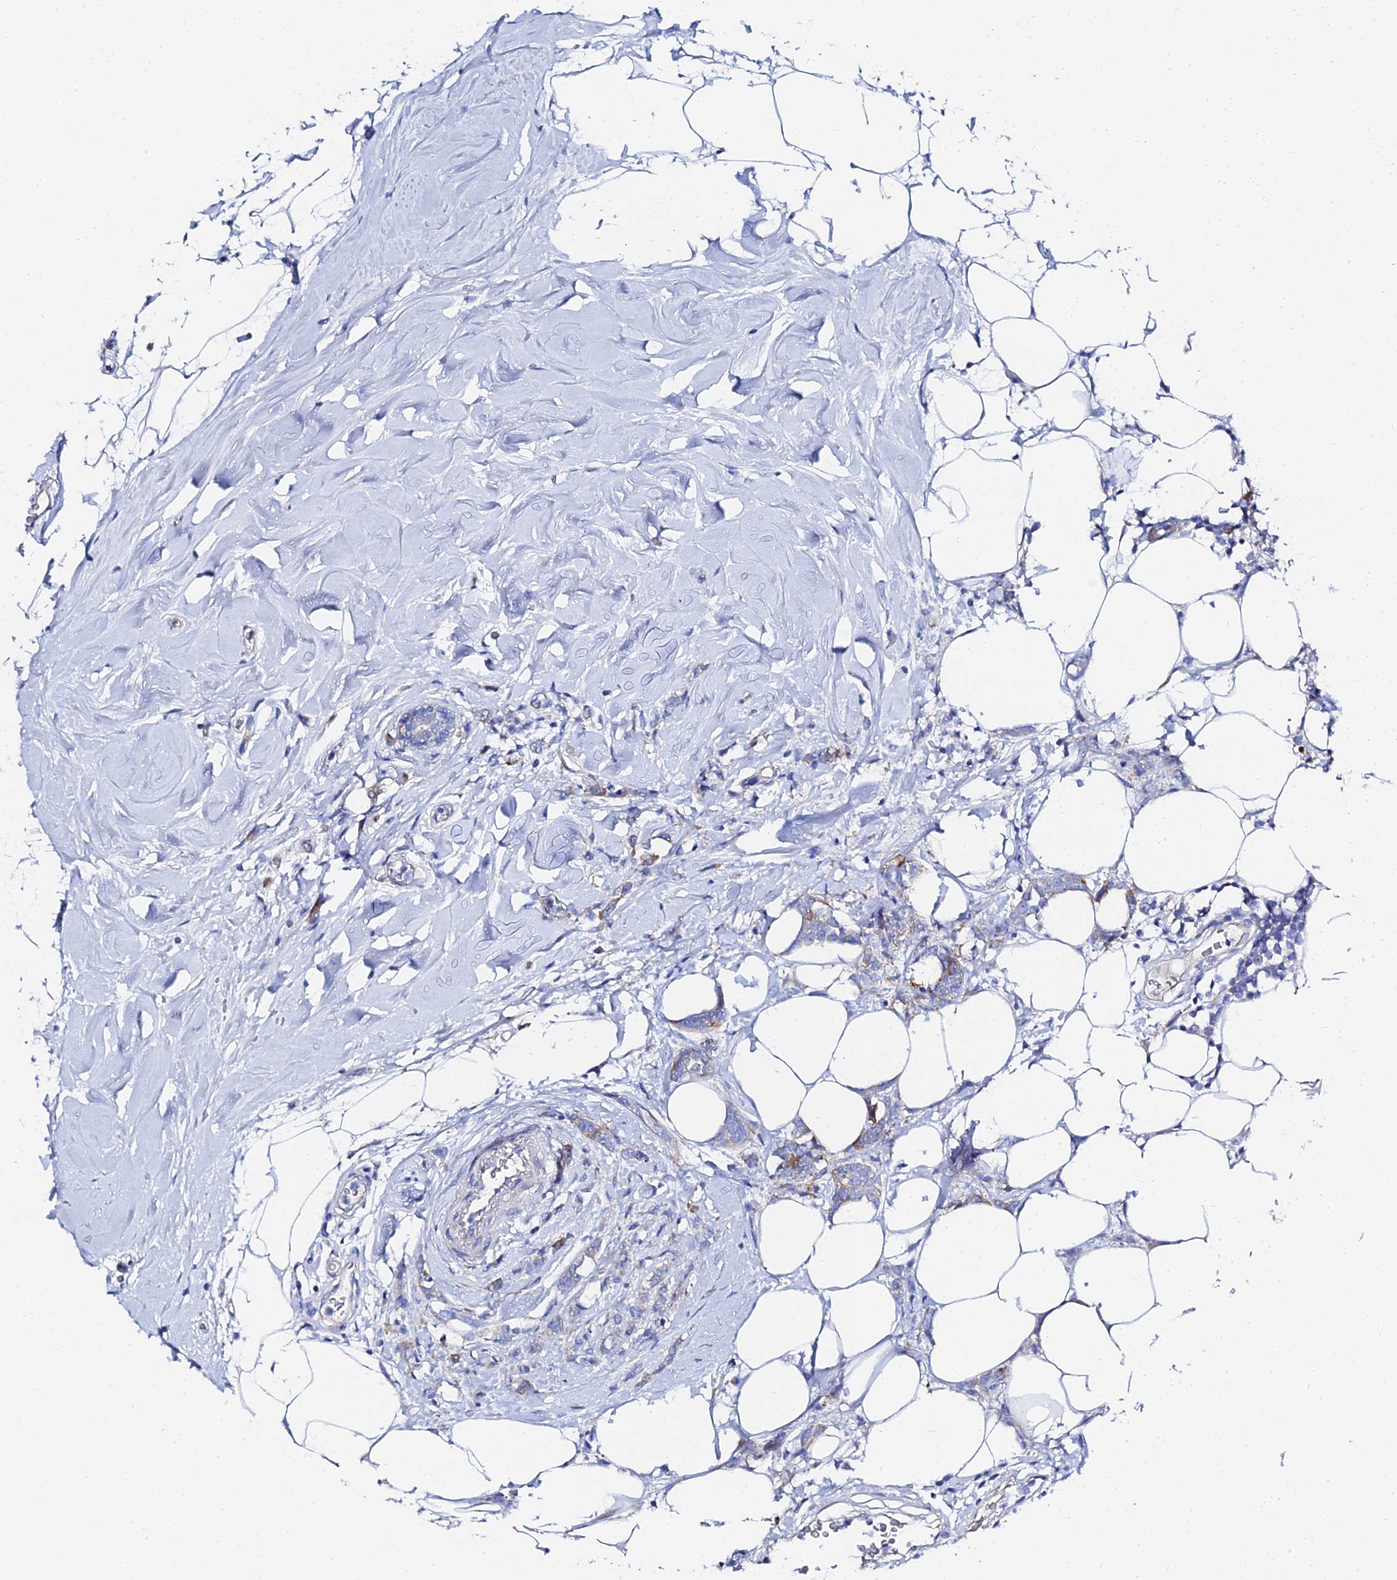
{"staining": {"intensity": "negative", "quantity": "none", "location": "none"}, "tissue": "breast cancer", "cell_type": "Tumor cells", "image_type": "cancer", "snomed": [{"axis": "morphology", "description": "Lobular carcinoma"}, {"axis": "topography", "description": "Breast"}], "caption": "Immunohistochemical staining of breast cancer displays no significant staining in tumor cells.", "gene": "PTTG1", "patient": {"sex": "female", "age": 58}}